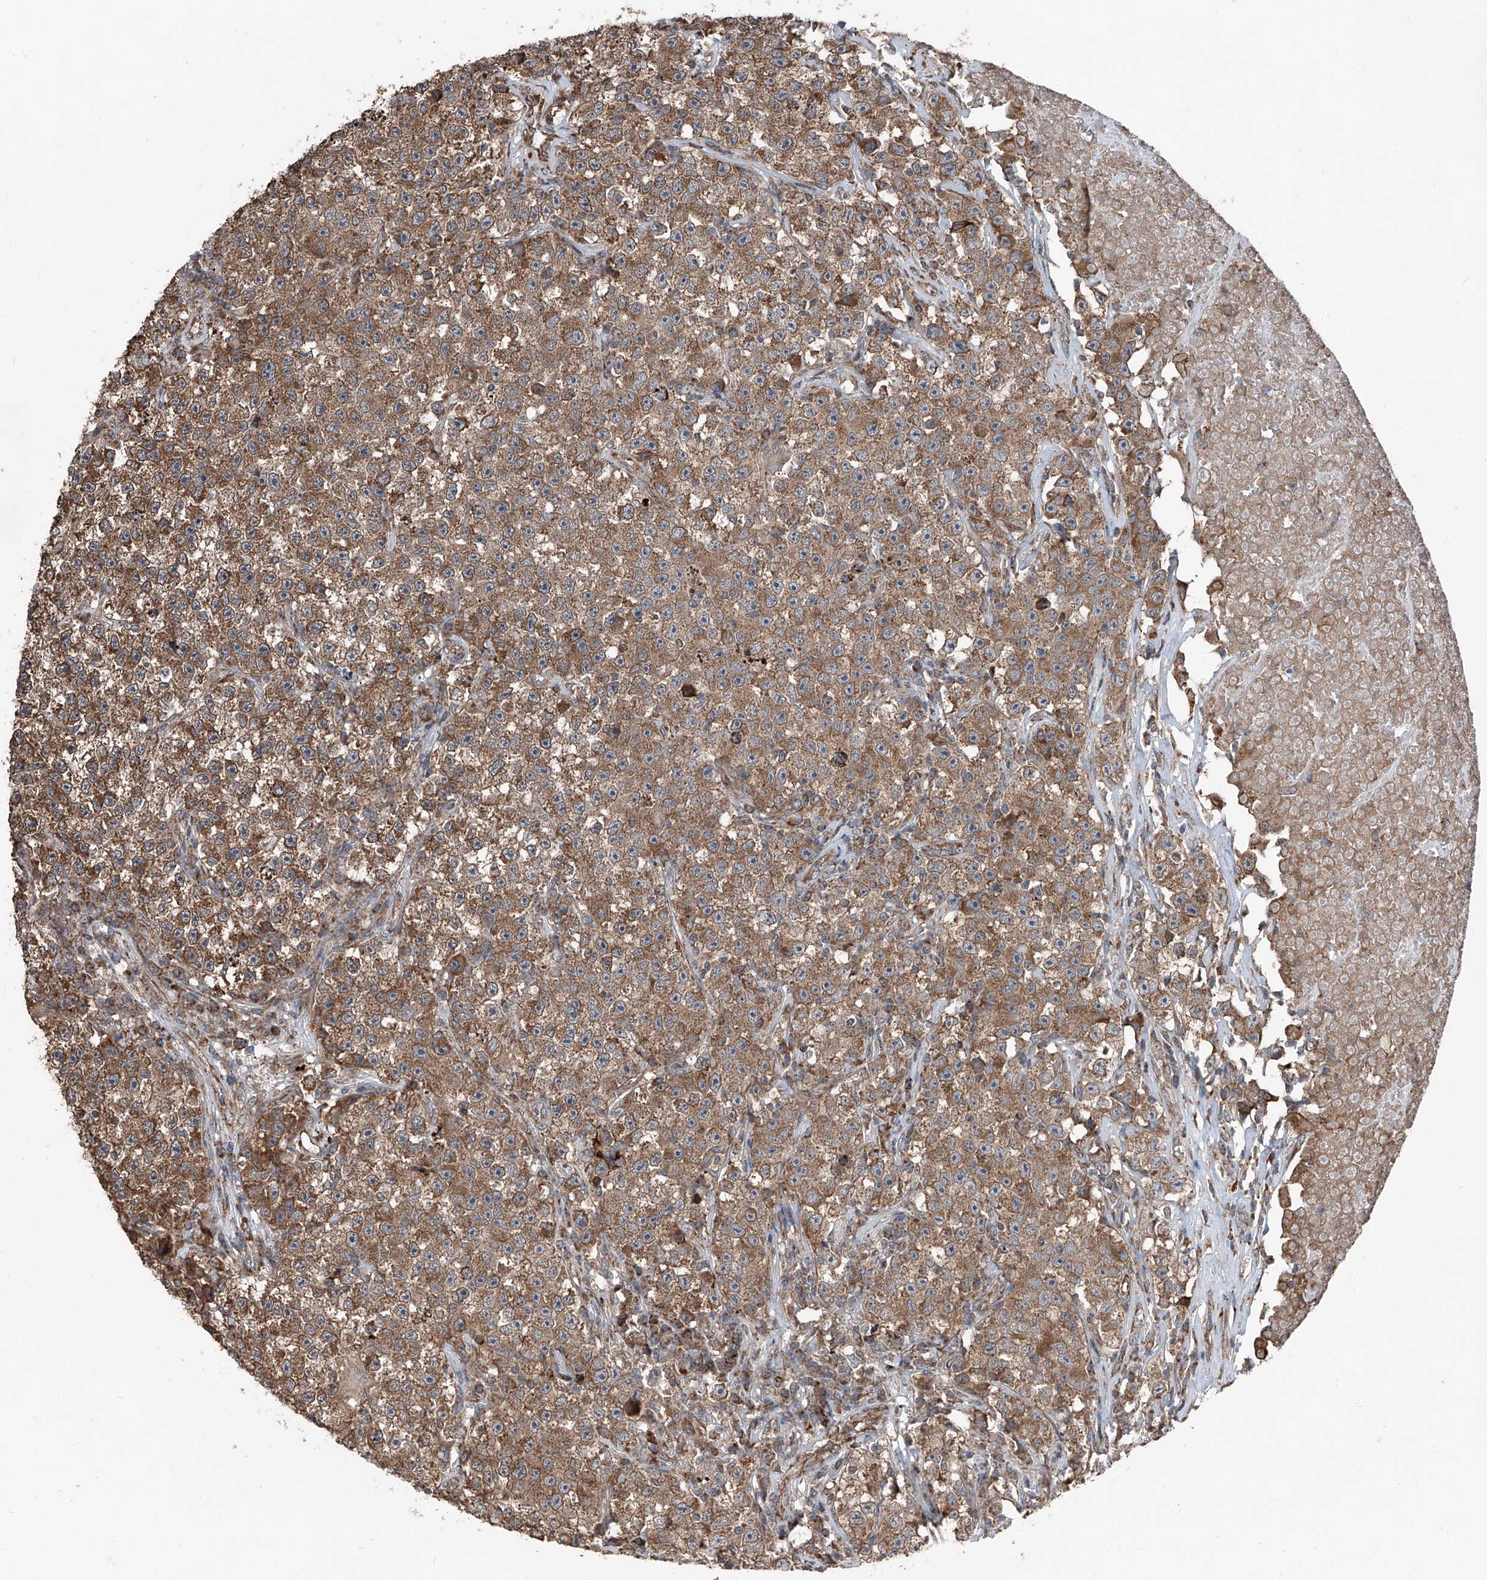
{"staining": {"intensity": "moderate", "quantity": ">75%", "location": "cytoplasmic/membranous"}, "tissue": "testis cancer", "cell_type": "Tumor cells", "image_type": "cancer", "snomed": [{"axis": "morphology", "description": "Seminoma, NOS"}, {"axis": "topography", "description": "Testis"}], "caption": "Moderate cytoplasmic/membranous expression is appreciated in about >75% of tumor cells in seminoma (testis). (DAB IHC, brown staining for protein, blue staining for nuclei).", "gene": "LIMK1", "patient": {"sex": "male", "age": 22}}